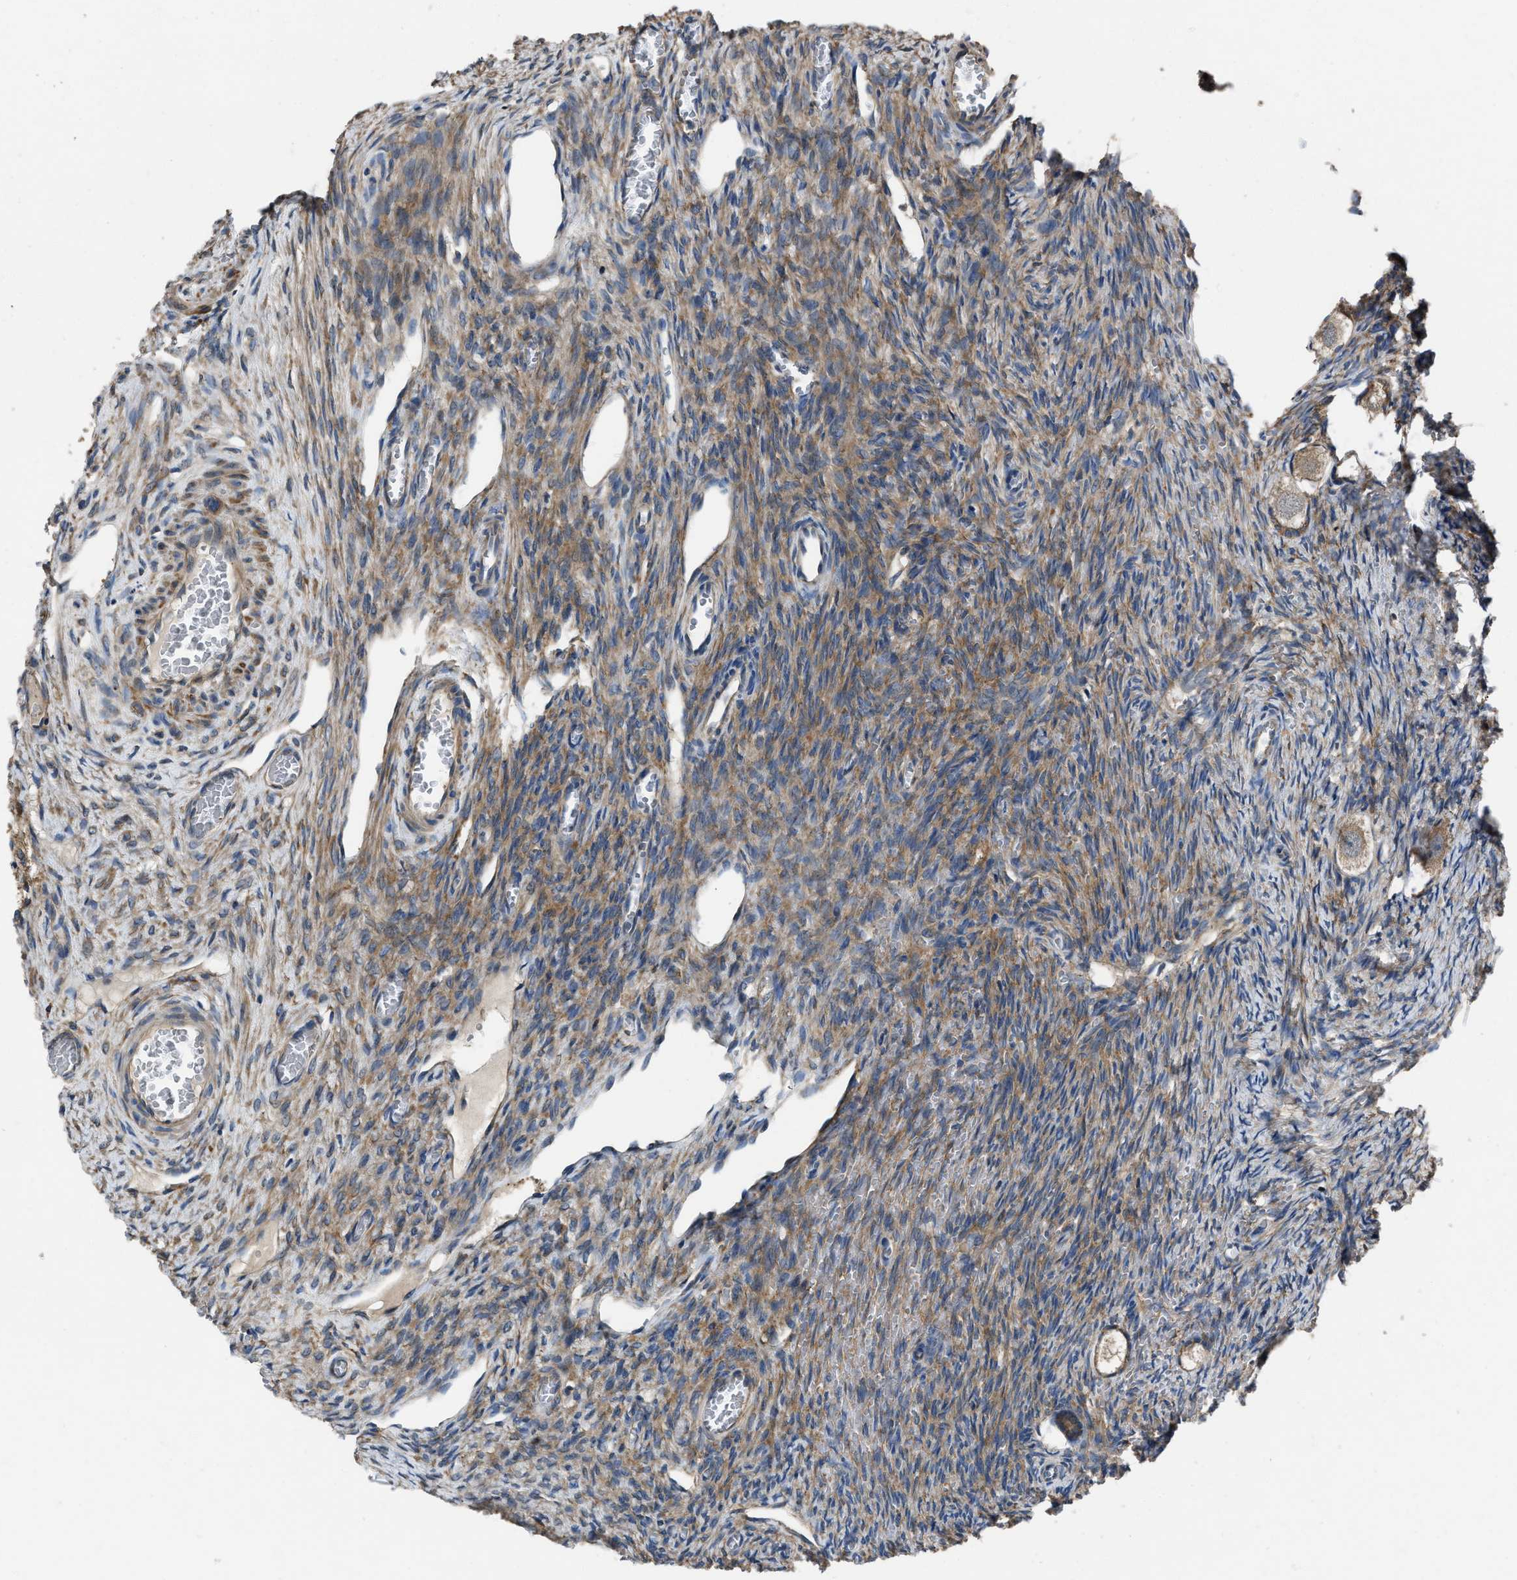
{"staining": {"intensity": "moderate", "quantity": ">75%", "location": "cytoplasmic/membranous"}, "tissue": "ovary", "cell_type": "Follicle cells", "image_type": "normal", "snomed": [{"axis": "morphology", "description": "Normal tissue, NOS"}, {"axis": "topography", "description": "Ovary"}], "caption": "Follicle cells display medium levels of moderate cytoplasmic/membranous expression in approximately >75% of cells in benign human ovary. (DAB (3,3'-diaminobenzidine) IHC, brown staining for protein, blue staining for nuclei).", "gene": "YARS1", "patient": {"sex": "female", "age": 27}}